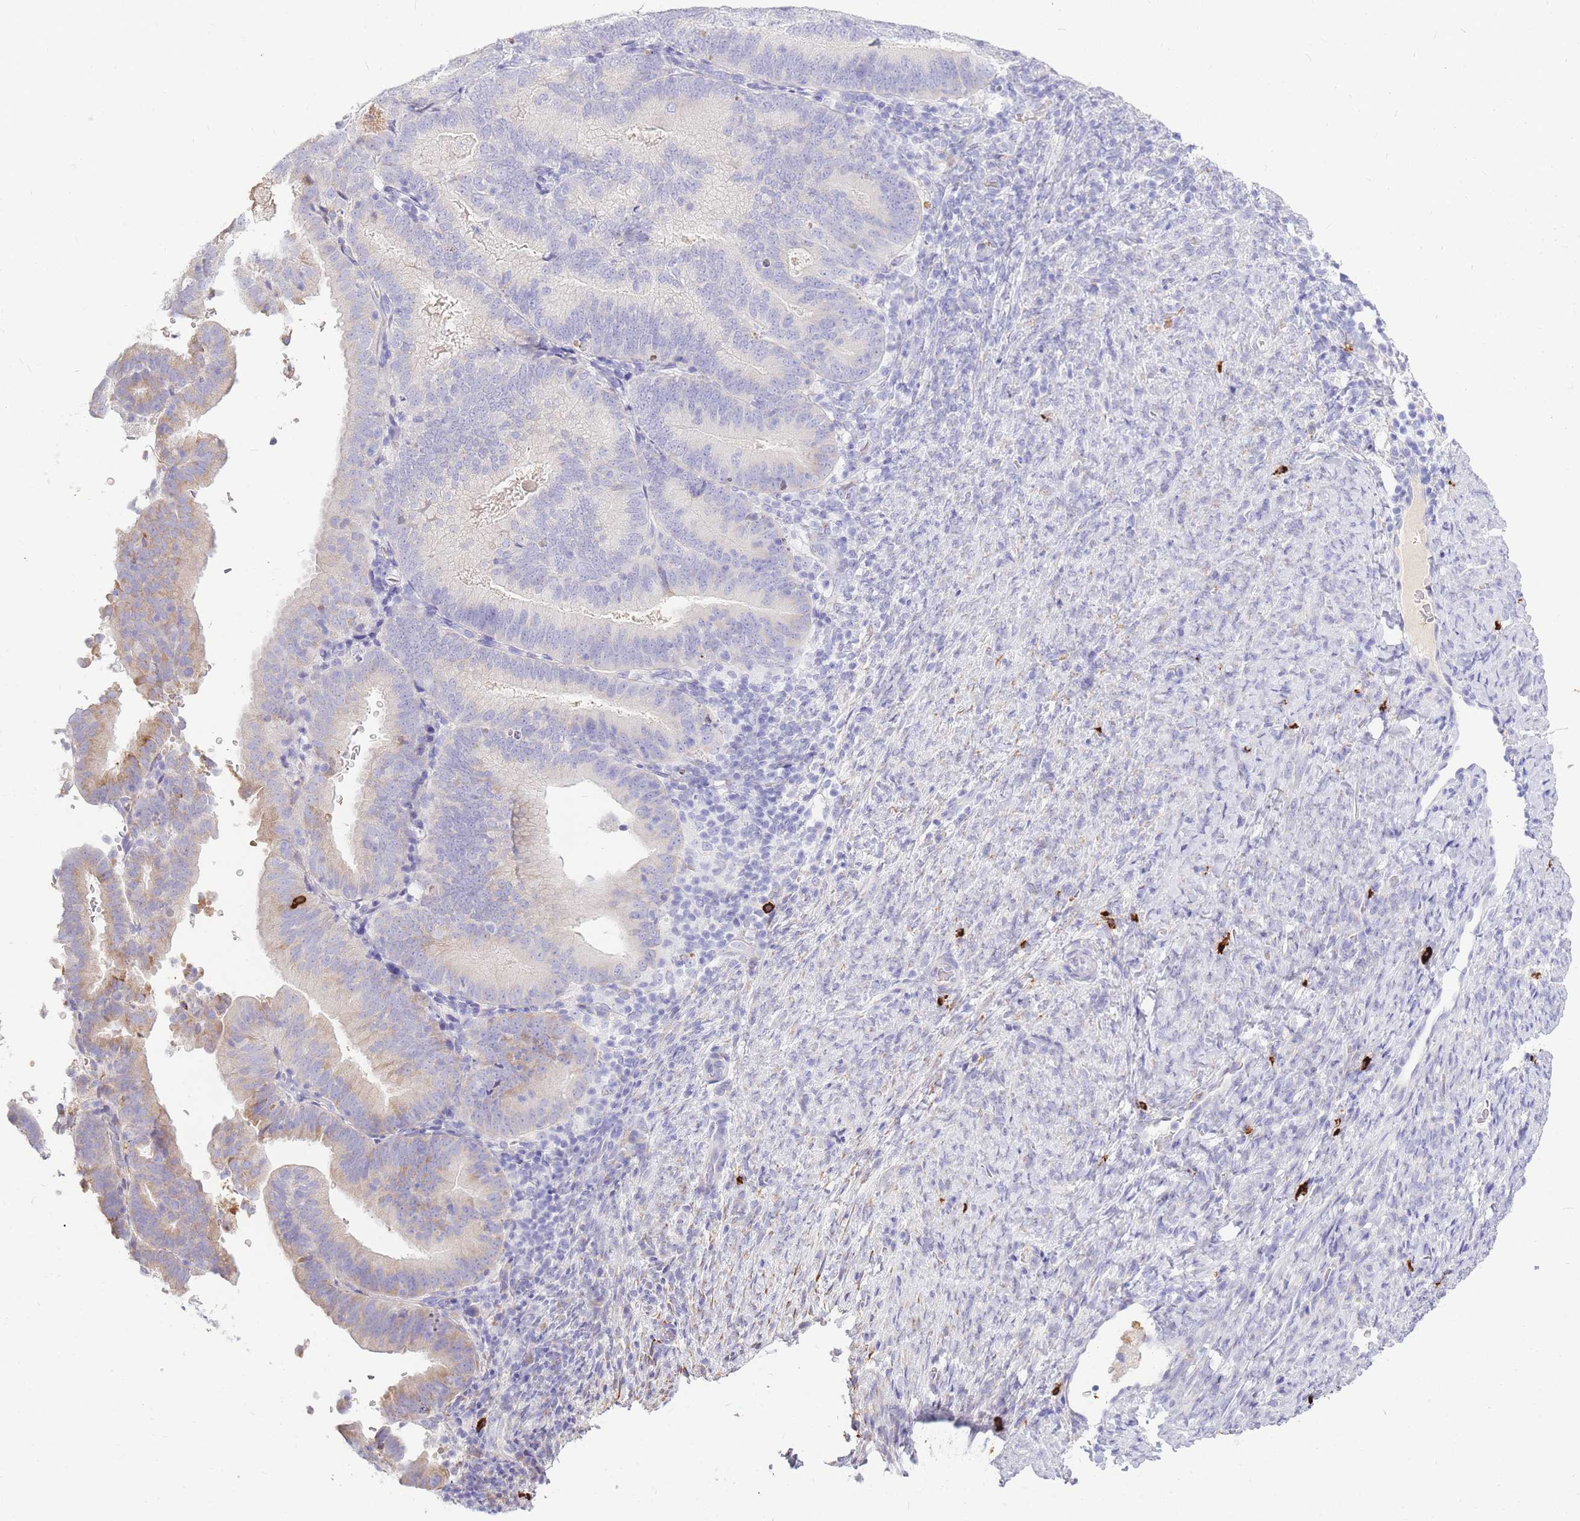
{"staining": {"intensity": "weak", "quantity": "<25%", "location": "cytoplasmic/membranous"}, "tissue": "endometrial cancer", "cell_type": "Tumor cells", "image_type": "cancer", "snomed": [{"axis": "morphology", "description": "Adenocarcinoma, NOS"}, {"axis": "topography", "description": "Endometrium"}], "caption": "Tumor cells show no significant protein staining in adenocarcinoma (endometrial). Nuclei are stained in blue.", "gene": "TPSD1", "patient": {"sex": "female", "age": 70}}